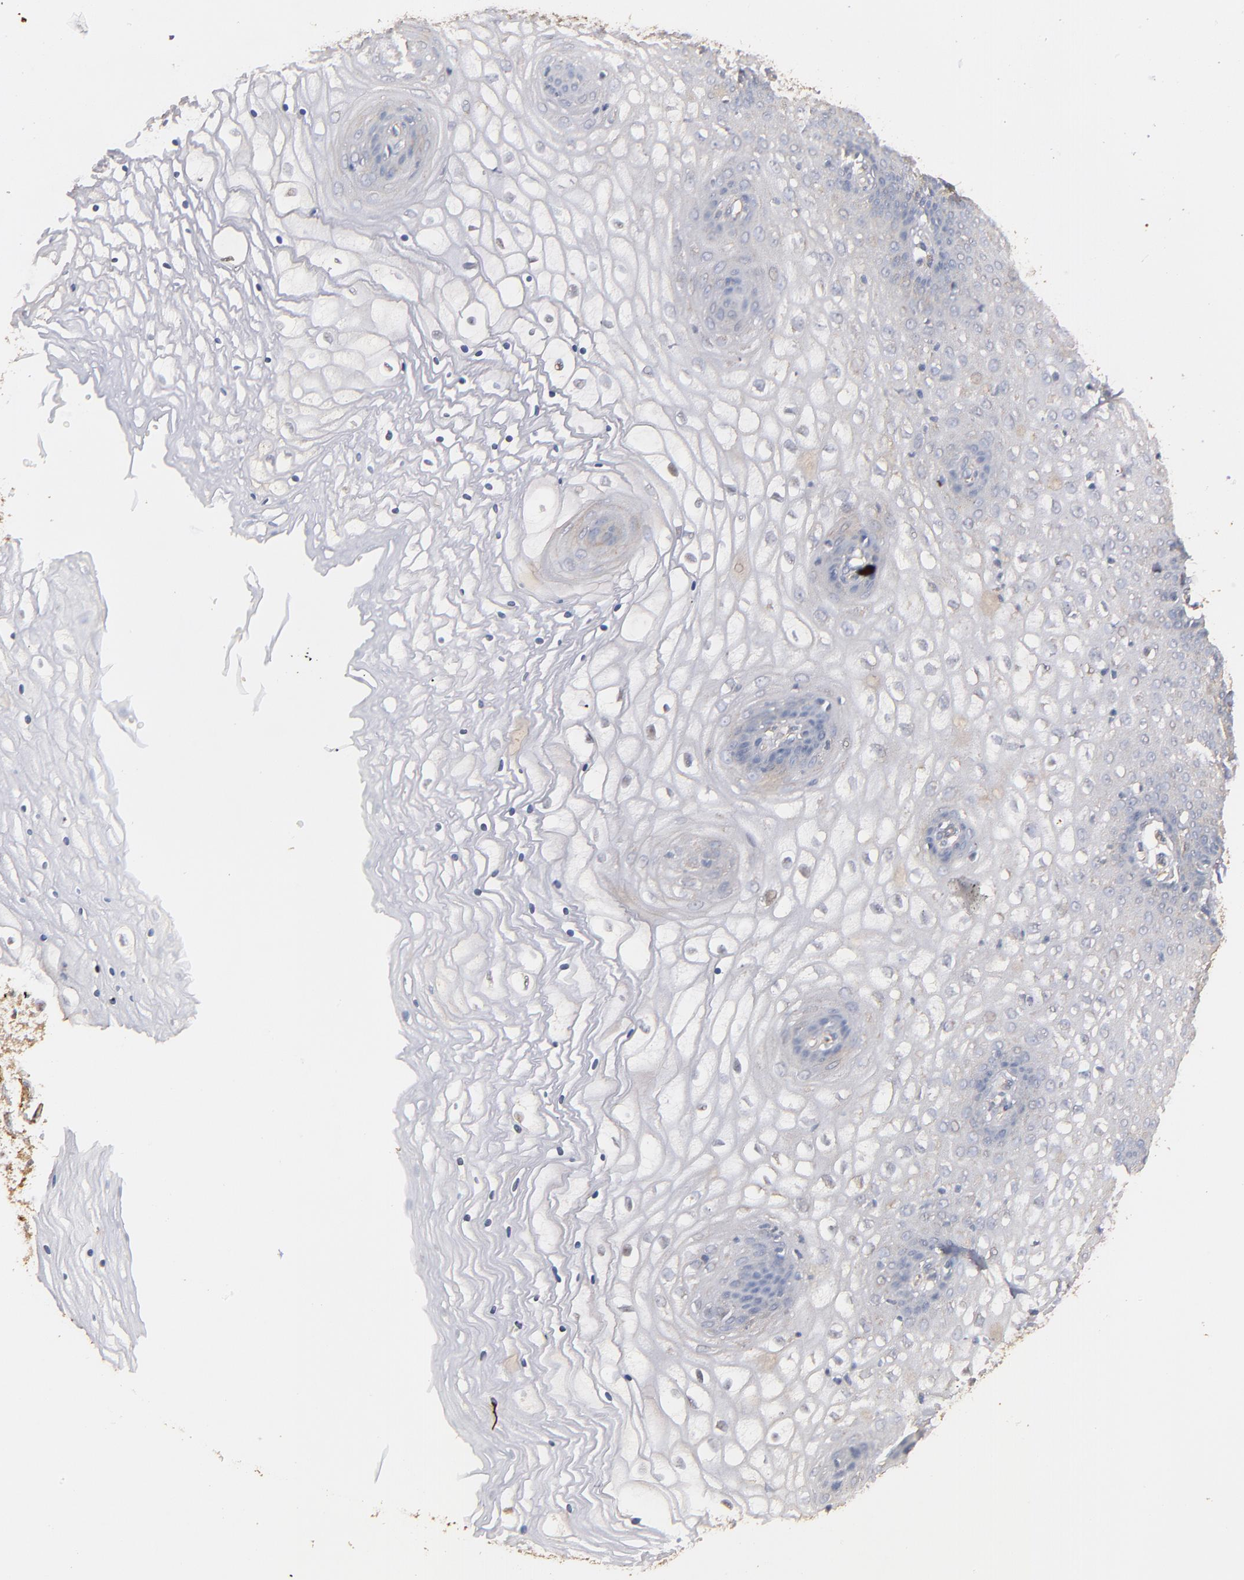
{"staining": {"intensity": "weak", "quantity": "<25%", "location": "cytoplasmic/membranous"}, "tissue": "vagina", "cell_type": "Squamous epithelial cells", "image_type": "normal", "snomed": [{"axis": "morphology", "description": "Normal tissue, NOS"}, {"axis": "topography", "description": "Vagina"}], "caption": "The photomicrograph reveals no significant expression in squamous epithelial cells of vagina. (Stains: DAB (3,3'-diaminobenzidine) IHC with hematoxylin counter stain, Microscopy: brightfield microscopy at high magnification).", "gene": "DMD", "patient": {"sex": "female", "age": 34}}